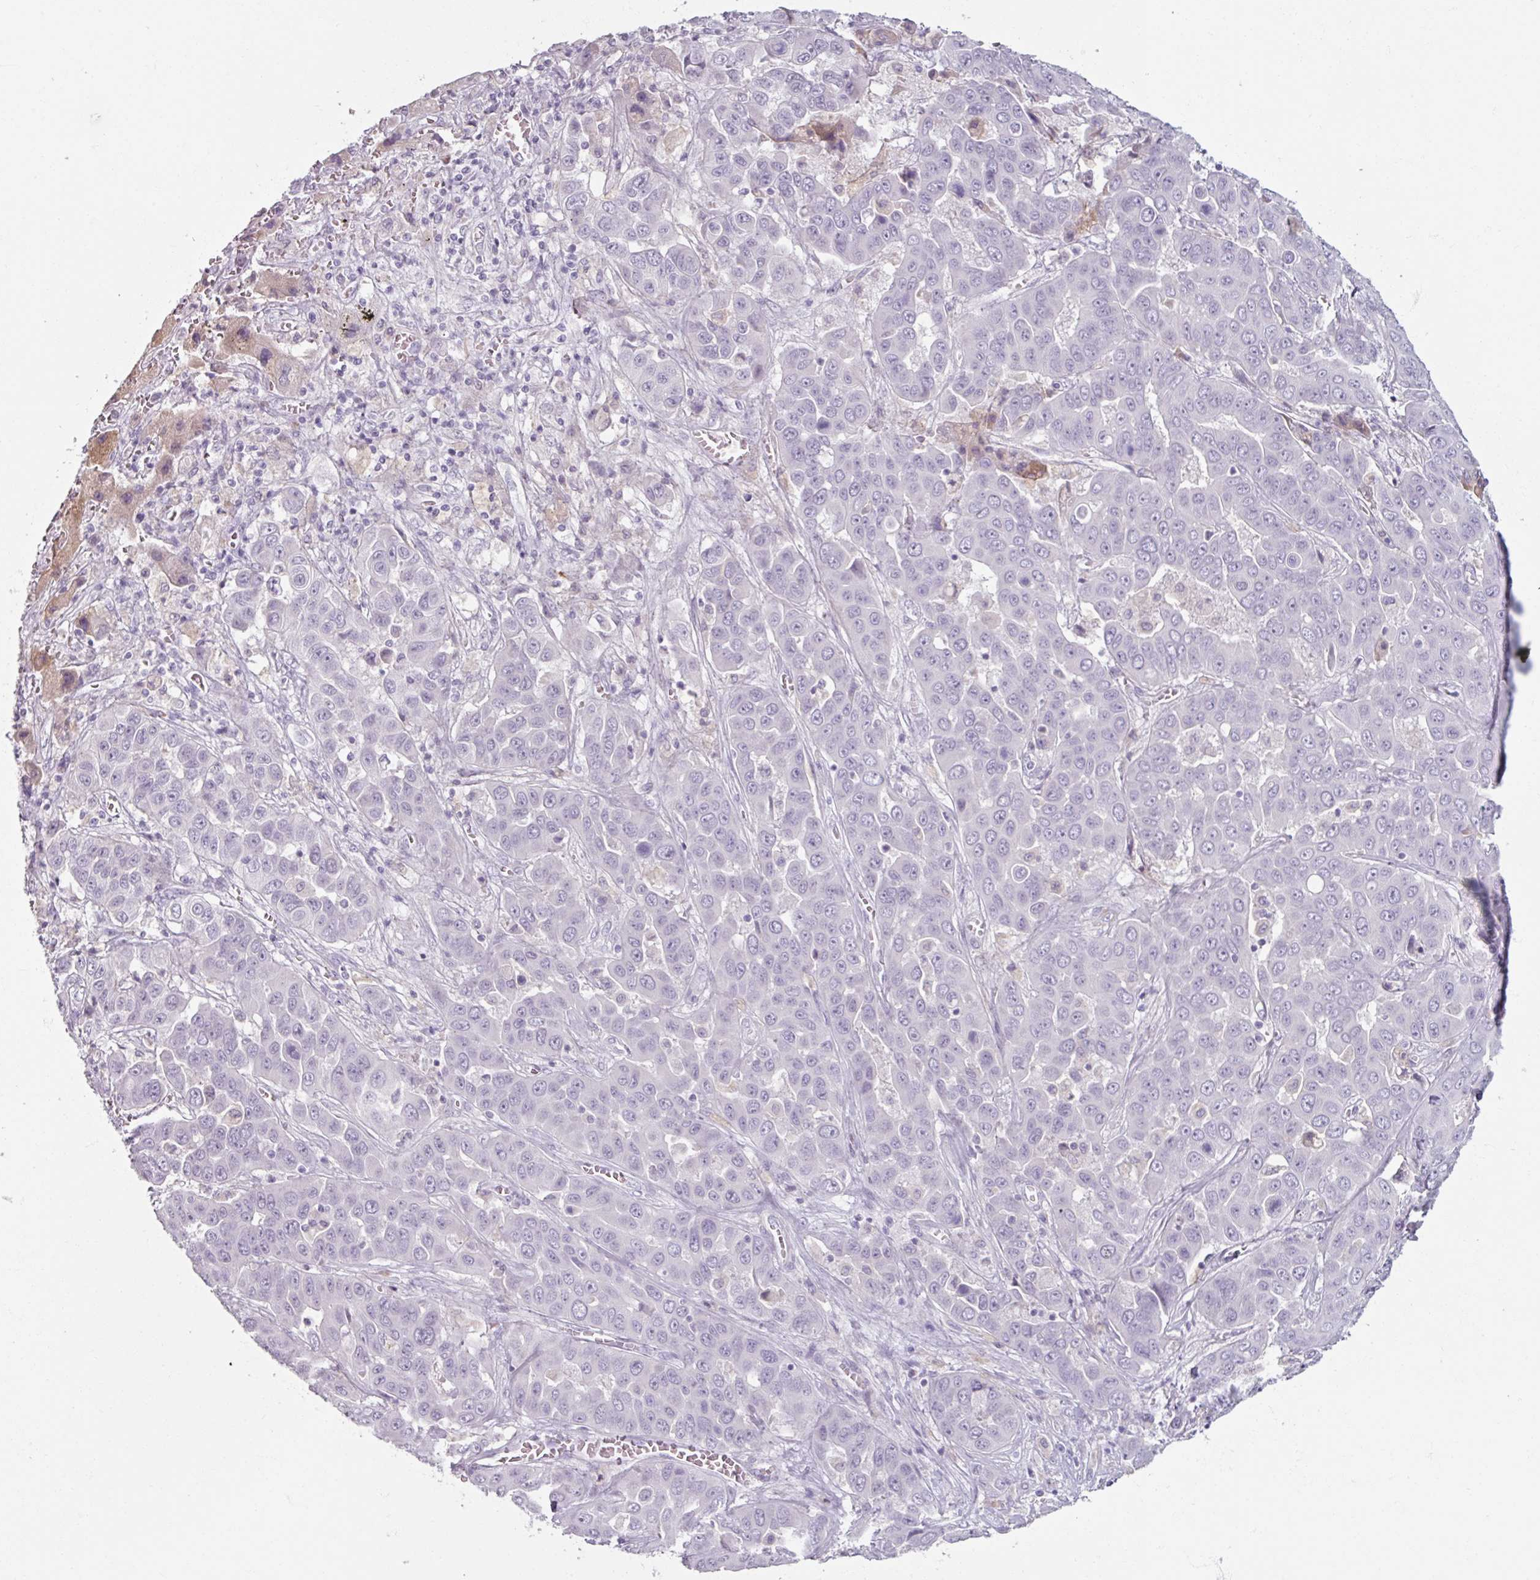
{"staining": {"intensity": "negative", "quantity": "none", "location": "none"}, "tissue": "liver cancer", "cell_type": "Tumor cells", "image_type": "cancer", "snomed": [{"axis": "morphology", "description": "Cholangiocarcinoma"}, {"axis": "topography", "description": "Liver"}], "caption": "This is an immunohistochemistry histopathology image of cholangiocarcinoma (liver). There is no expression in tumor cells.", "gene": "SLC27A5", "patient": {"sex": "female", "age": 52}}